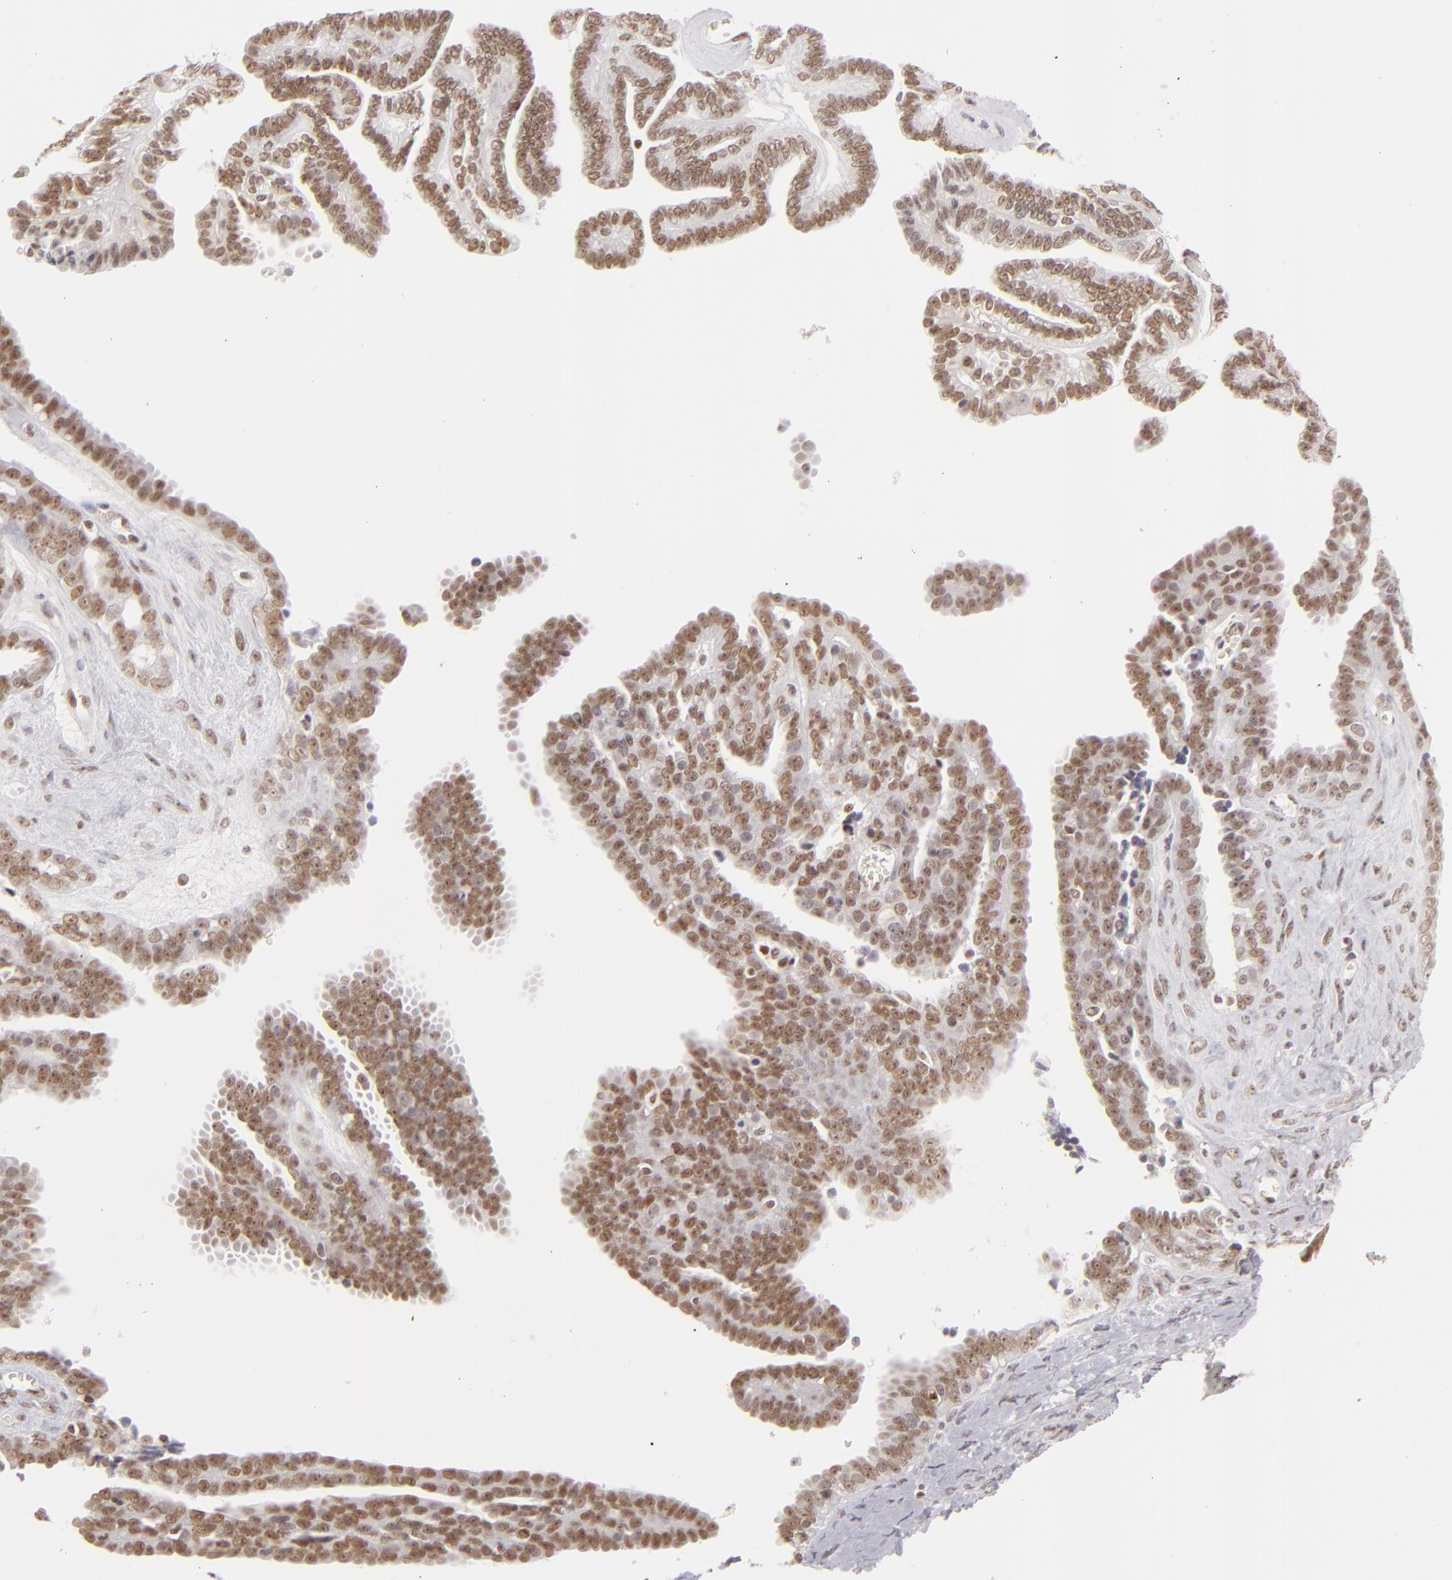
{"staining": {"intensity": "moderate", "quantity": ">75%", "location": "nuclear"}, "tissue": "ovarian cancer", "cell_type": "Tumor cells", "image_type": "cancer", "snomed": [{"axis": "morphology", "description": "Cystadenocarcinoma, serous, NOS"}, {"axis": "topography", "description": "Ovary"}], "caption": "Moderate nuclear positivity for a protein is appreciated in approximately >75% of tumor cells of ovarian serous cystadenocarcinoma using IHC.", "gene": "DAXX", "patient": {"sex": "female", "age": 71}}